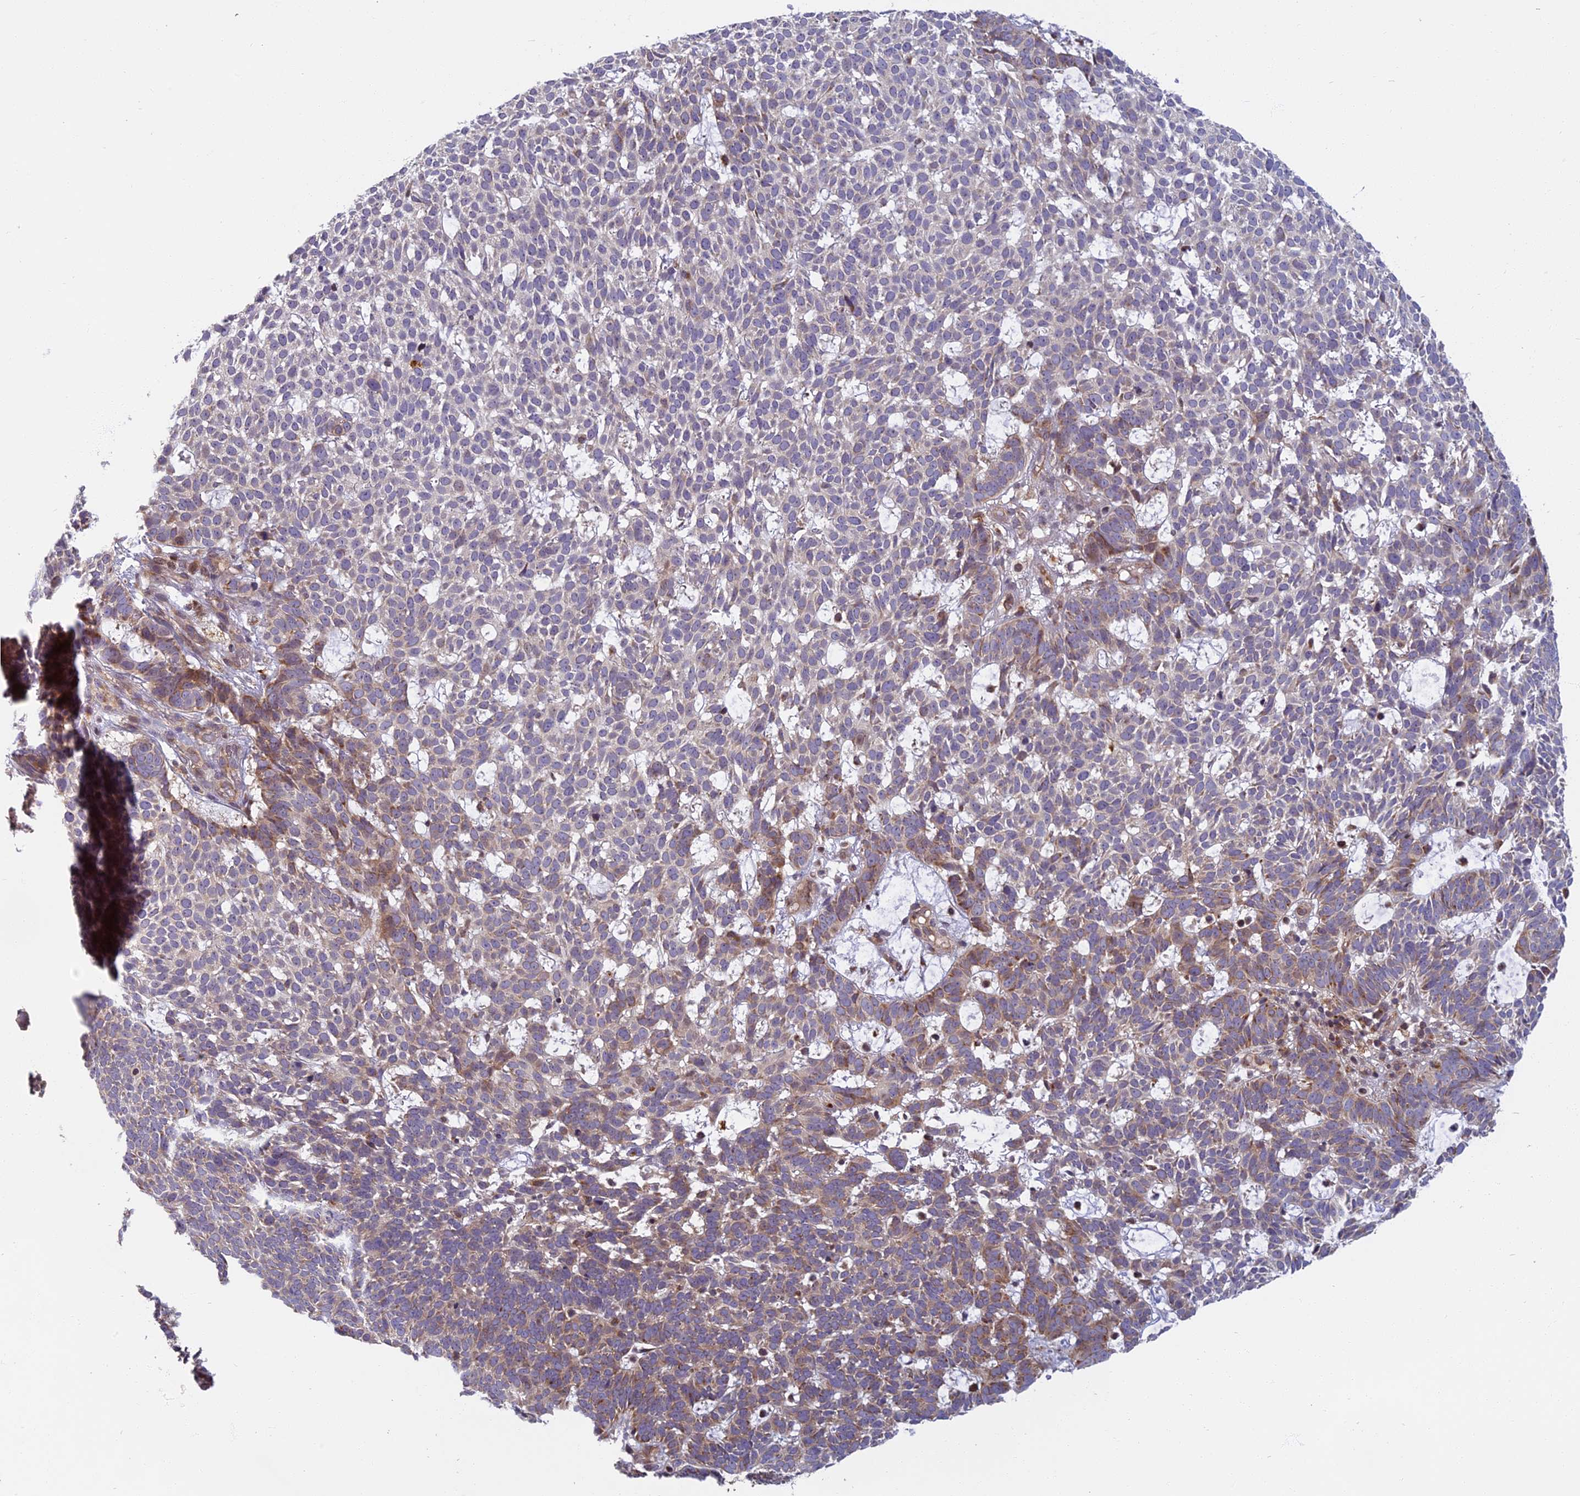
{"staining": {"intensity": "weak", "quantity": "25%-75%", "location": "cytoplasmic/membranous"}, "tissue": "skin cancer", "cell_type": "Tumor cells", "image_type": "cancer", "snomed": [{"axis": "morphology", "description": "Basal cell carcinoma"}, {"axis": "topography", "description": "Skin"}], "caption": "DAB (3,3'-diaminobenzidine) immunohistochemical staining of skin cancer (basal cell carcinoma) demonstrates weak cytoplasmic/membranous protein positivity in about 25%-75% of tumor cells.", "gene": "EDAR", "patient": {"sex": "female", "age": 78}}